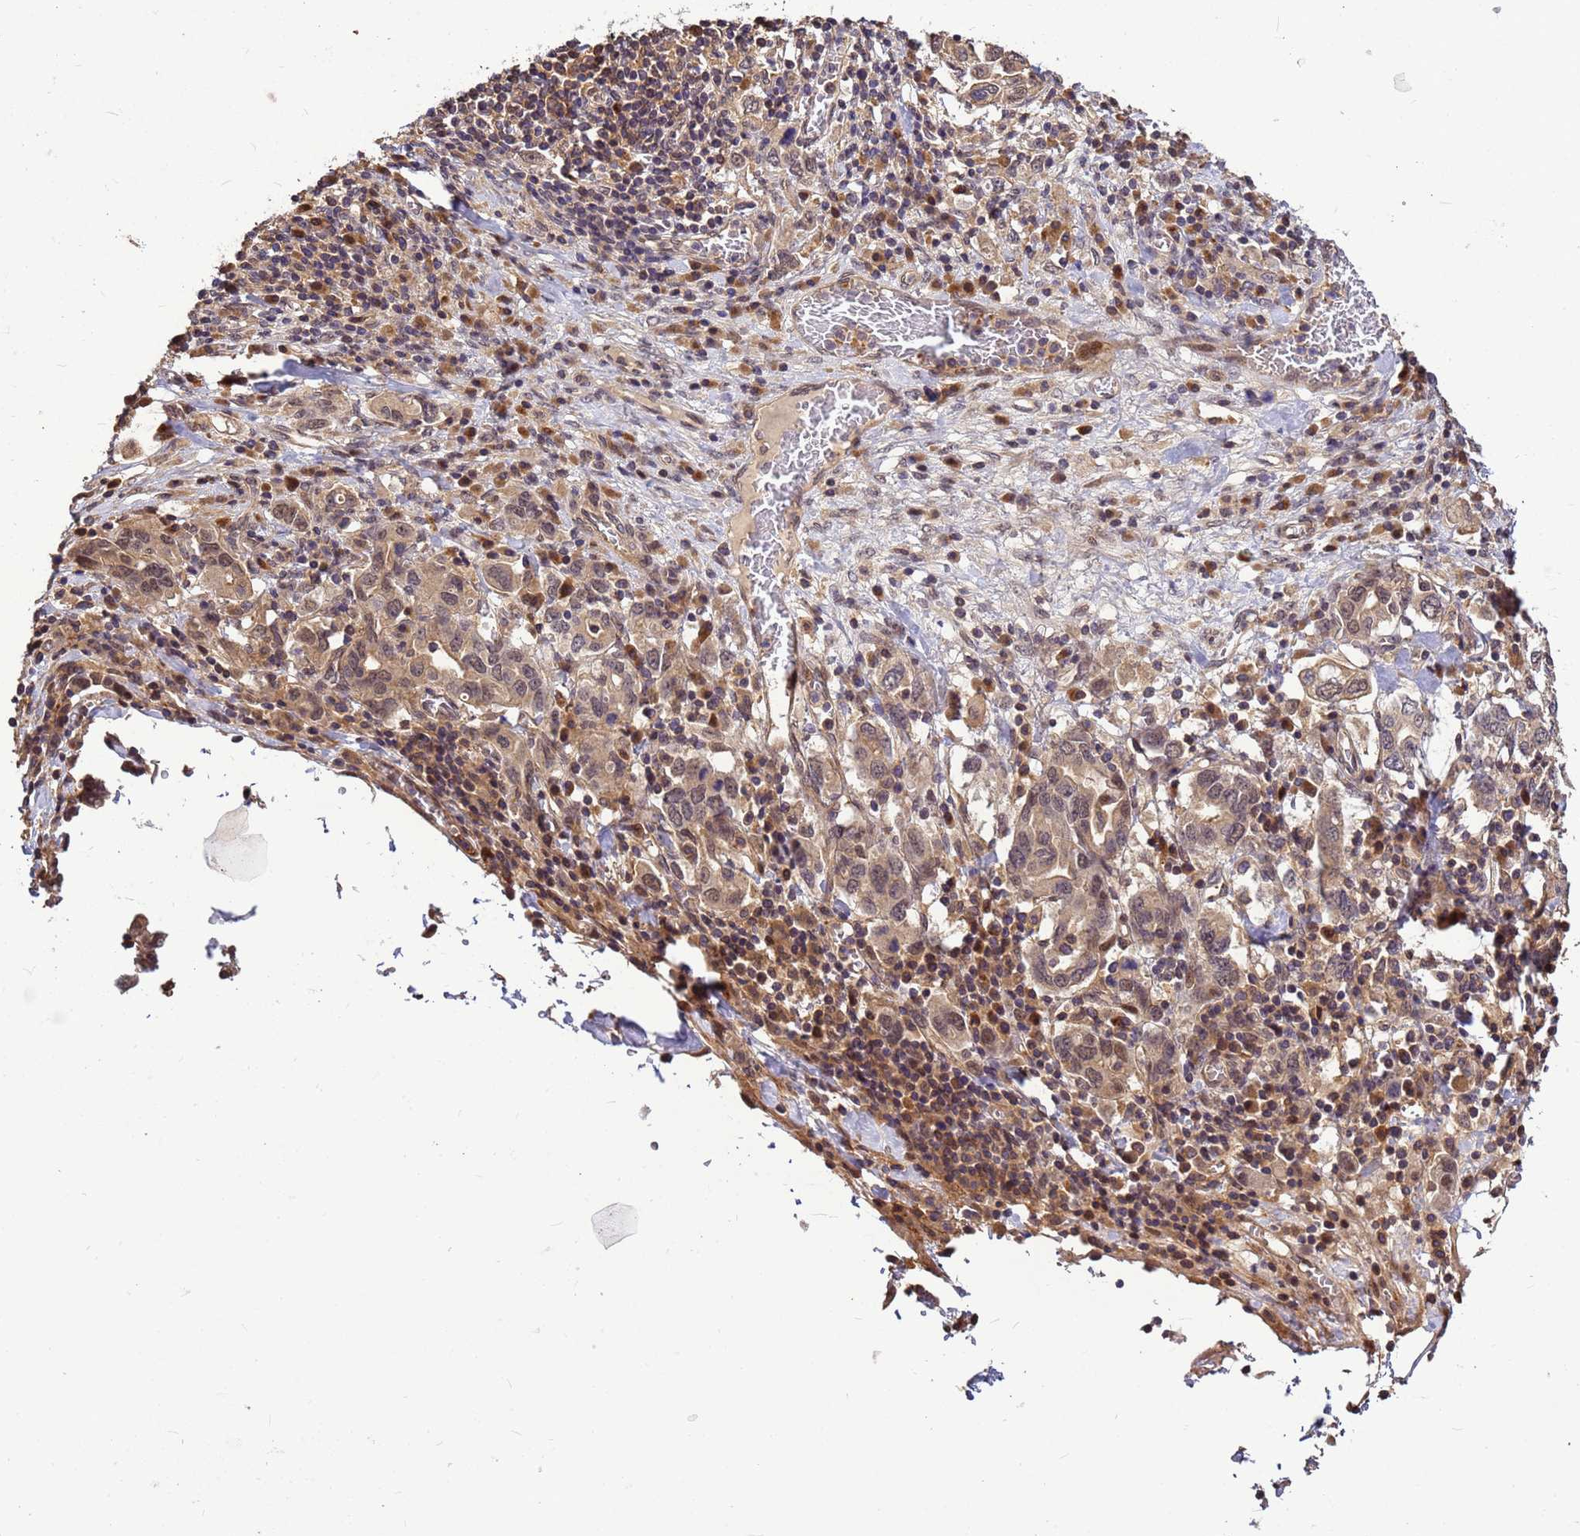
{"staining": {"intensity": "weak", "quantity": ">75%", "location": "cytoplasmic/membranous,nuclear"}, "tissue": "stomach cancer", "cell_type": "Tumor cells", "image_type": "cancer", "snomed": [{"axis": "morphology", "description": "Adenocarcinoma, NOS"}, {"axis": "topography", "description": "Stomach, upper"}, {"axis": "topography", "description": "Stomach"}], "caption": "Approximately >75% of tumor cells in human stomach cancer (adenocarcinoma) display weak cytoplasmic/membranous and nuclear protein staining as visualized by brown immunohistochemical staining.", "gene": "DUS4L", "patient": {"sex": "male", "age": 62}}